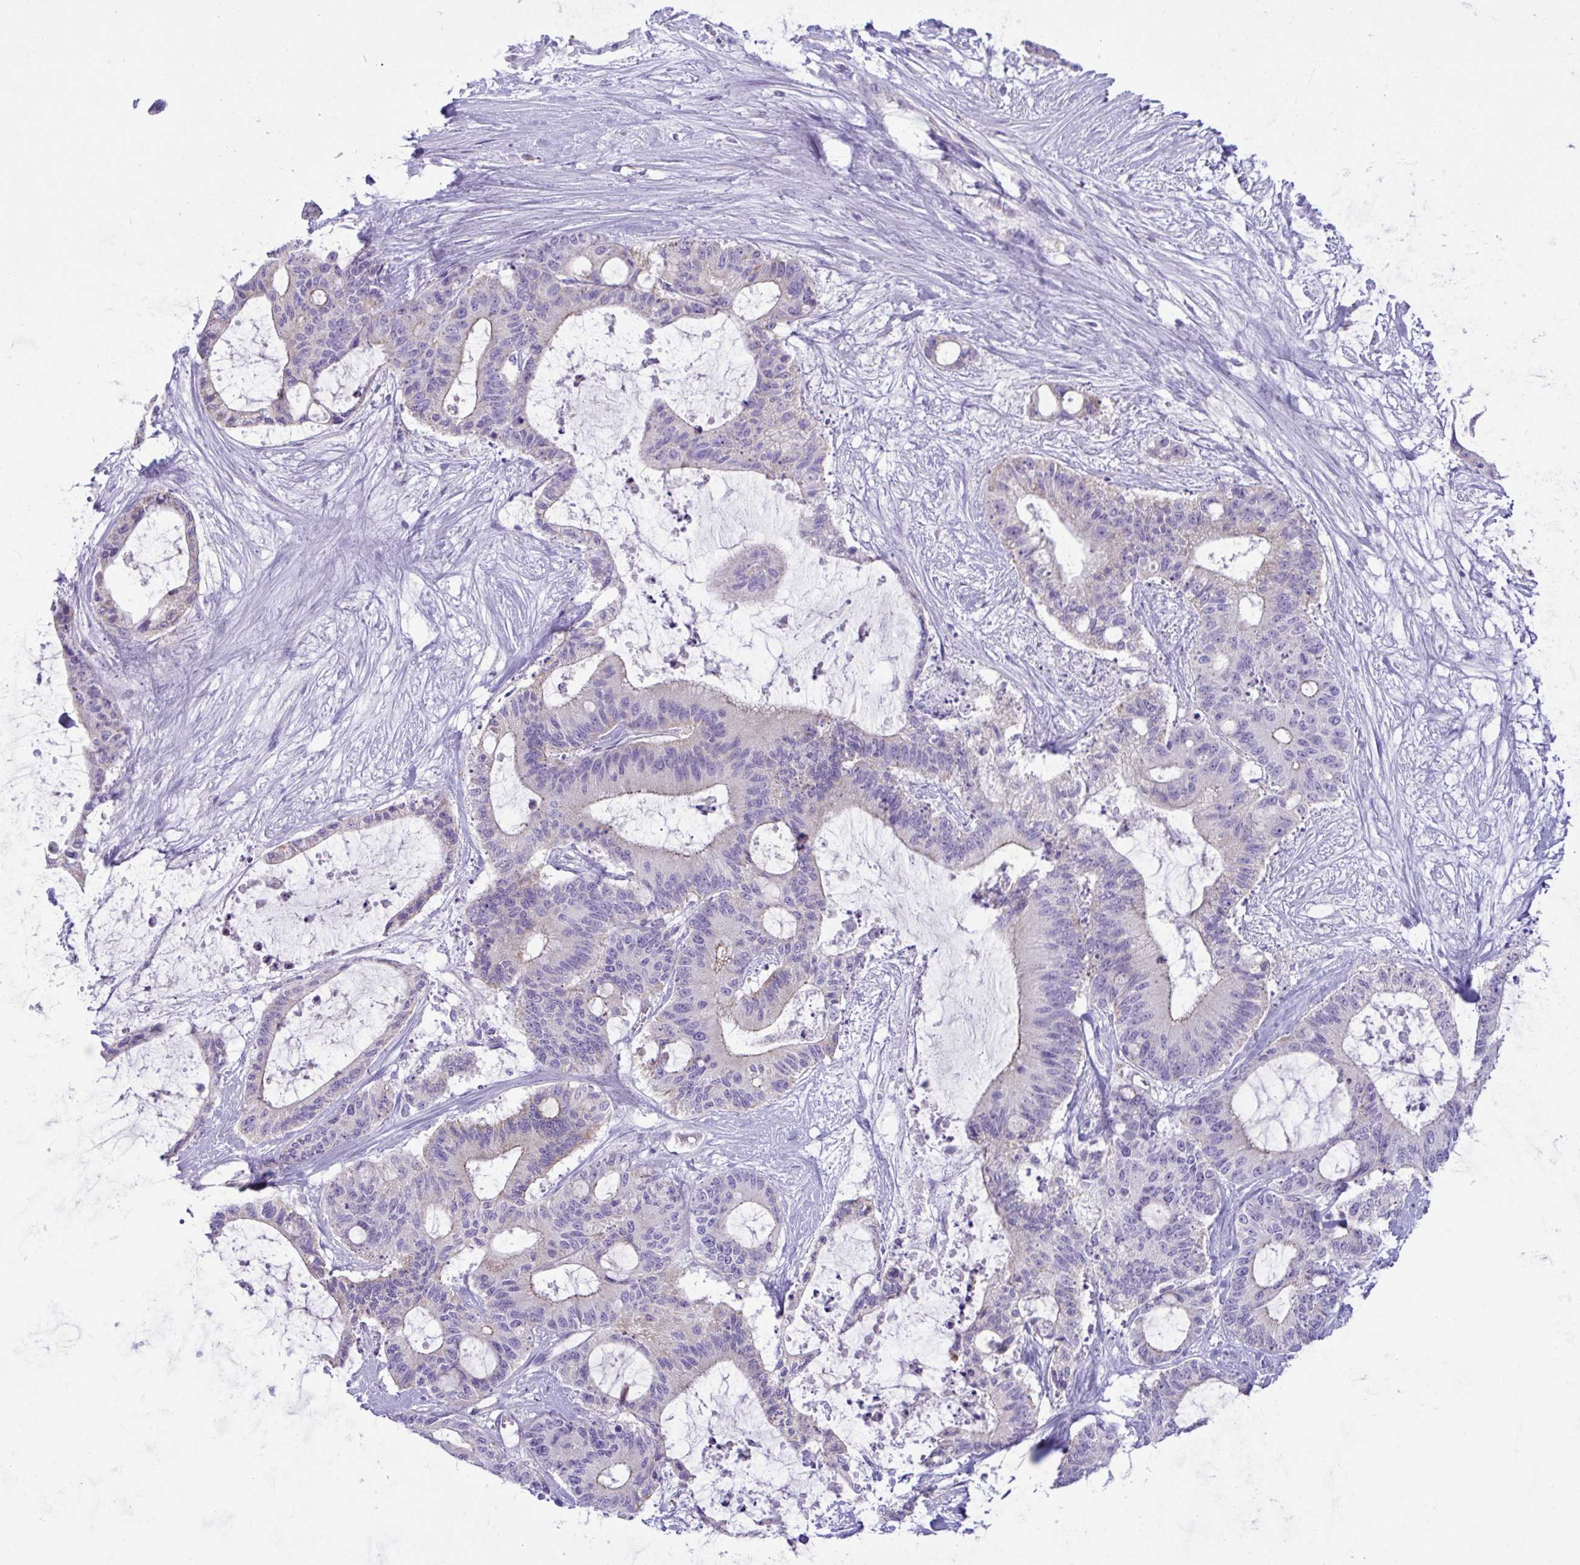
{"staining": {"intensity": "weak", "quantity": "<25%", "location": "cytoplasmic/membranous"}, "tissue": "liver cancer", "cell_type": "Tumor cells", "image_type": "cancer", "snomed": [{"axis": "morphology", "description": "Normal tissue, NOS"}, {"axis": "morphology", "description": "Cholangiocarcinoma"}, {"axis": "topography", "description": "Liver"}, {"axis": "topography", "description": "Peripheral nerve tissue"}], "caption": "DAB immunohistochemical staining of human cholangiocarcinoma (liver) exhibits no significant positivity in tumor cells.", "gene": "PLA2G12B", "patient": {"sex": "female", "age": 73}}